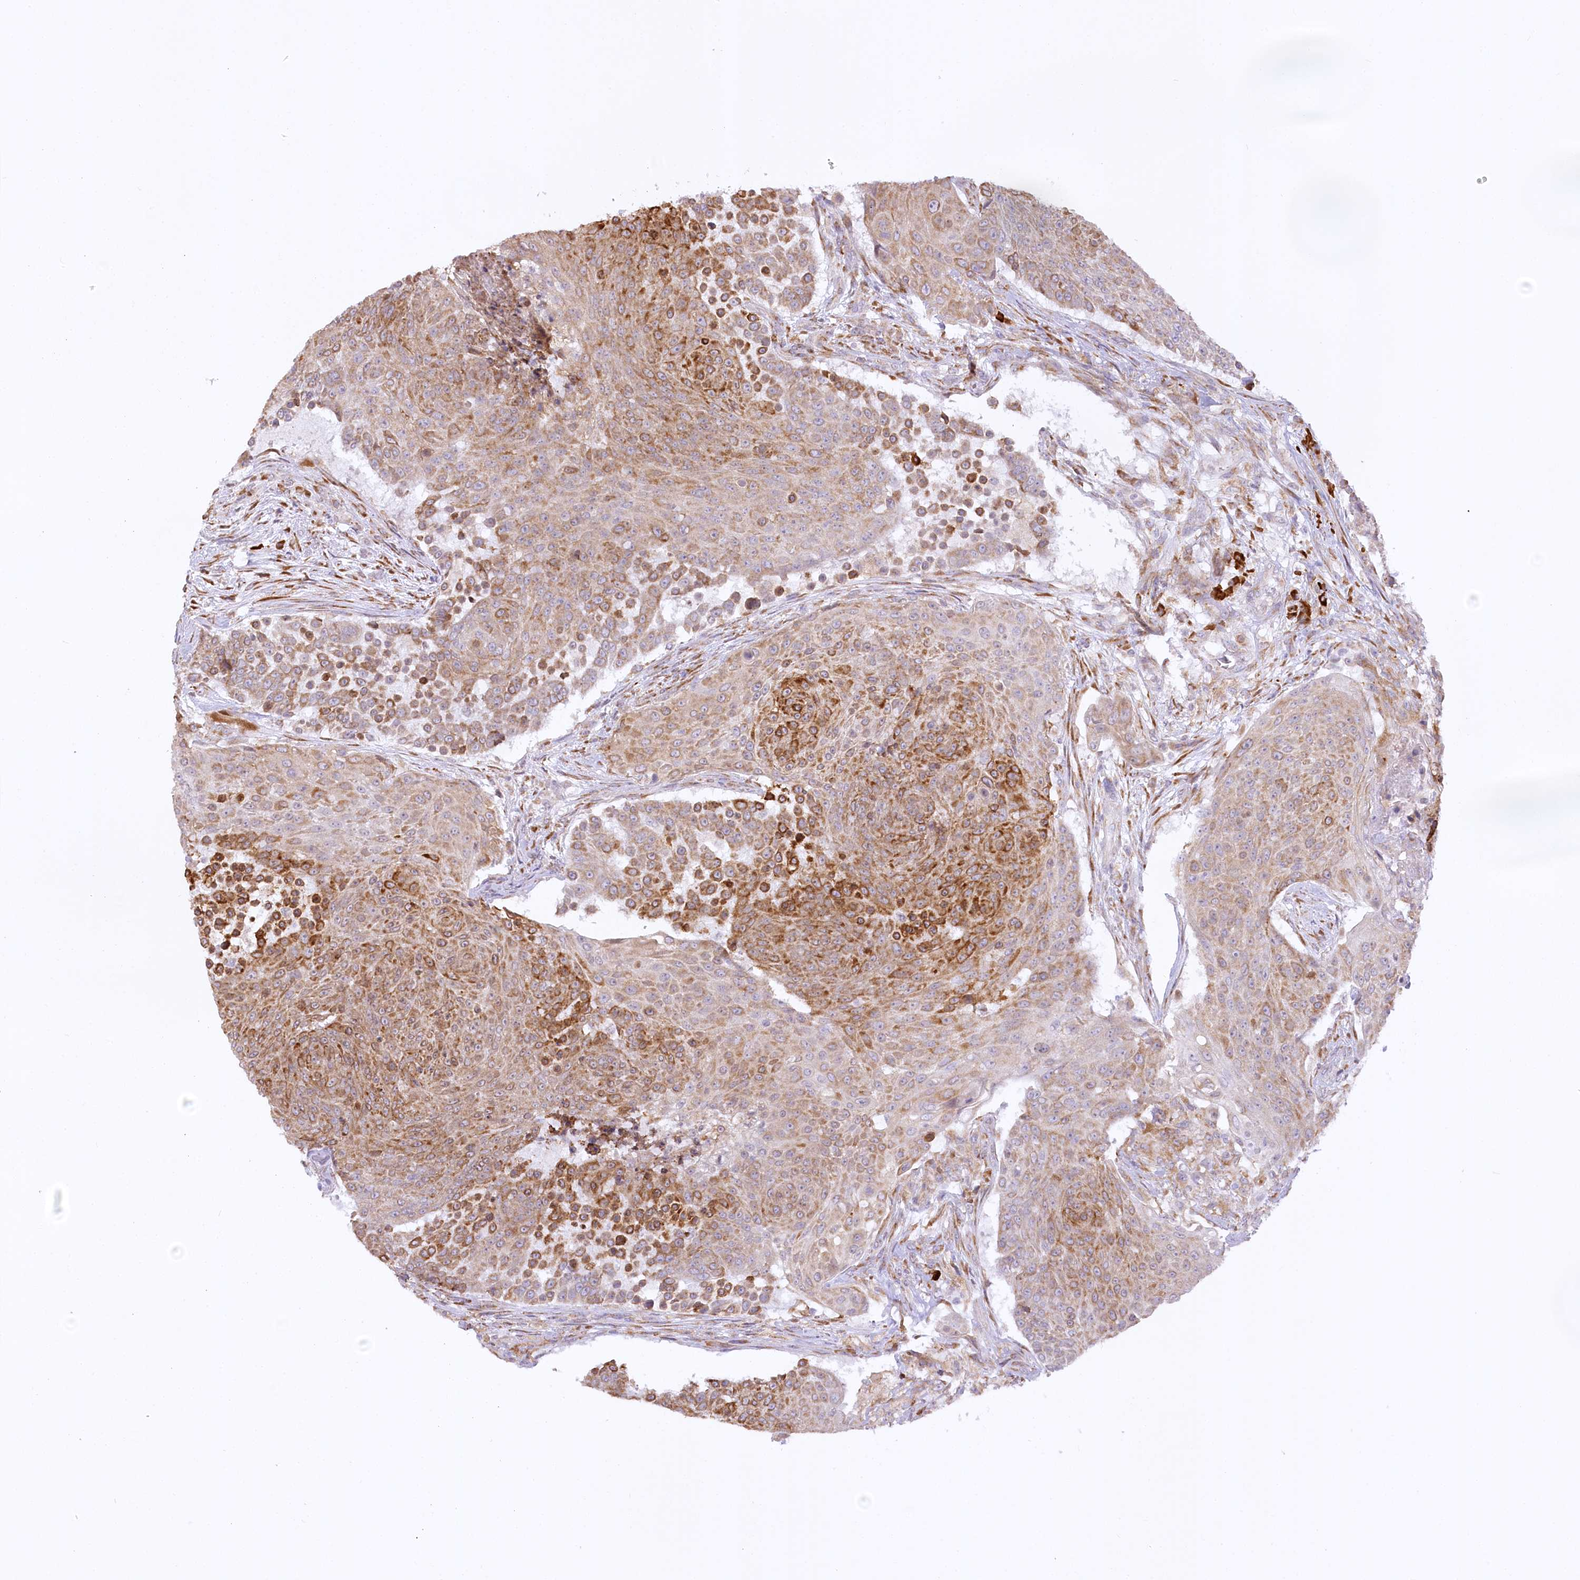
{"staining": {"intensity": "moderate", "quantity": "25%-75%", "location": "cytoplasmic/membranous"}, "tissue": "urothelial cancer", "cell_type": "Tumor cells", "image_type": "cancer", "snomed": [{"axis": "morphology", "description": "Urothelial carcinoma, High grade"}, {"axis": "topography", "description": "Urinary bladder"}], "caption": "An immunohistochemistry micrograph of neoplastic tissue is shown. Protein staining in brown shows moderate cytoplasmic/membranous positivity in urothelial cancer within tumor cells.", "gene": "NCKAP5", "patient": {"sex": "female", "age": 63}}